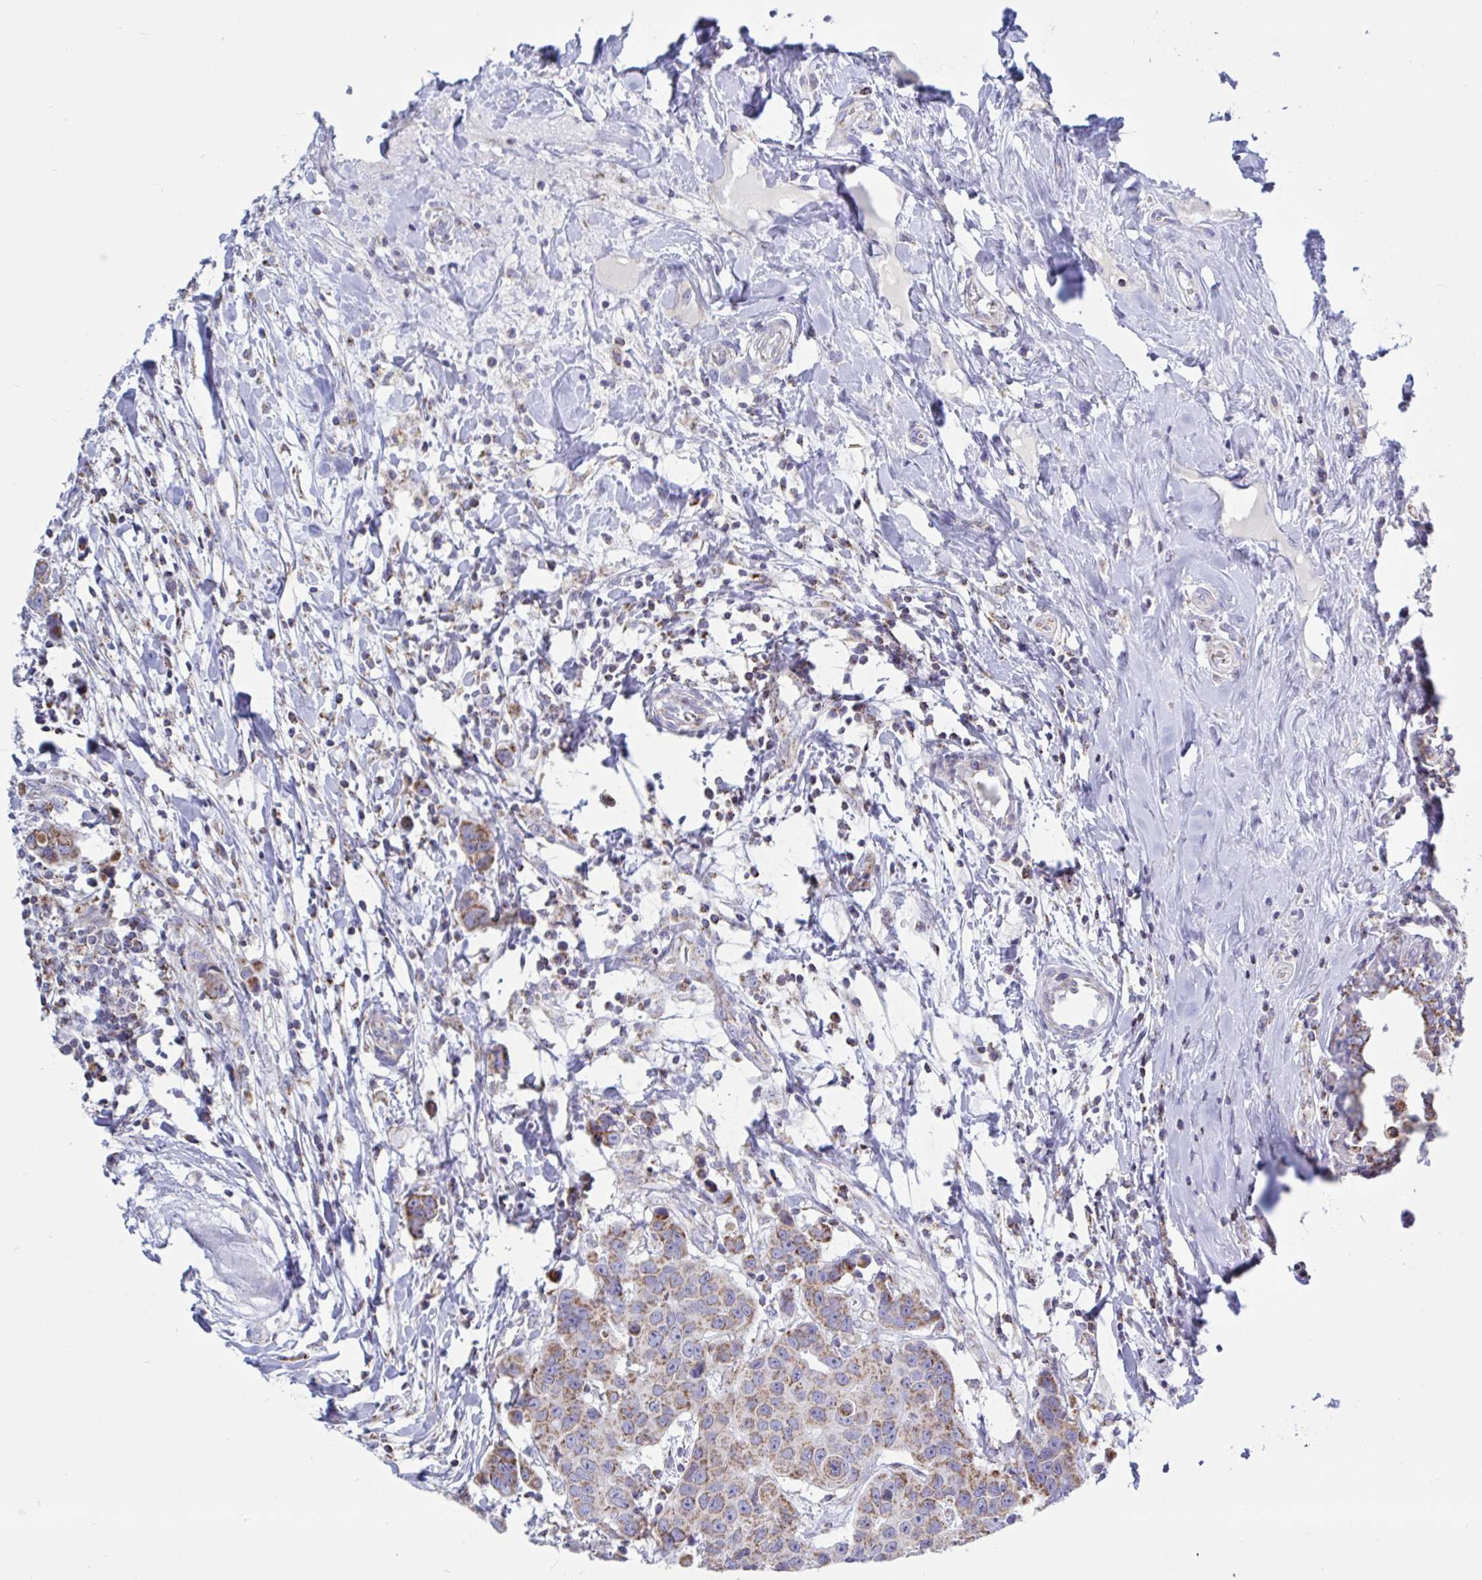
{"staining": {"intensity": "weak", "quantity": ">75%", "location": "cytoplasmic/membranous"}, "tissue": "breast cancer", "cell_type": "Tumor cells", "image_type": "cancer", "snomed": [{"axis": "morphology", "description": "Duct carcinoma"}, {"axis": "topography", "description": "Breast"}], "caption": "This is an image of immunohistochemistry (IHC) staining of breast cancer (infiltrating ductal carcinoma), which shows weak staining in the cytoplasmic/membranous of tumor cells.", "gene": "HSPE1", "patient": {"sex": "female", "age": 24}}